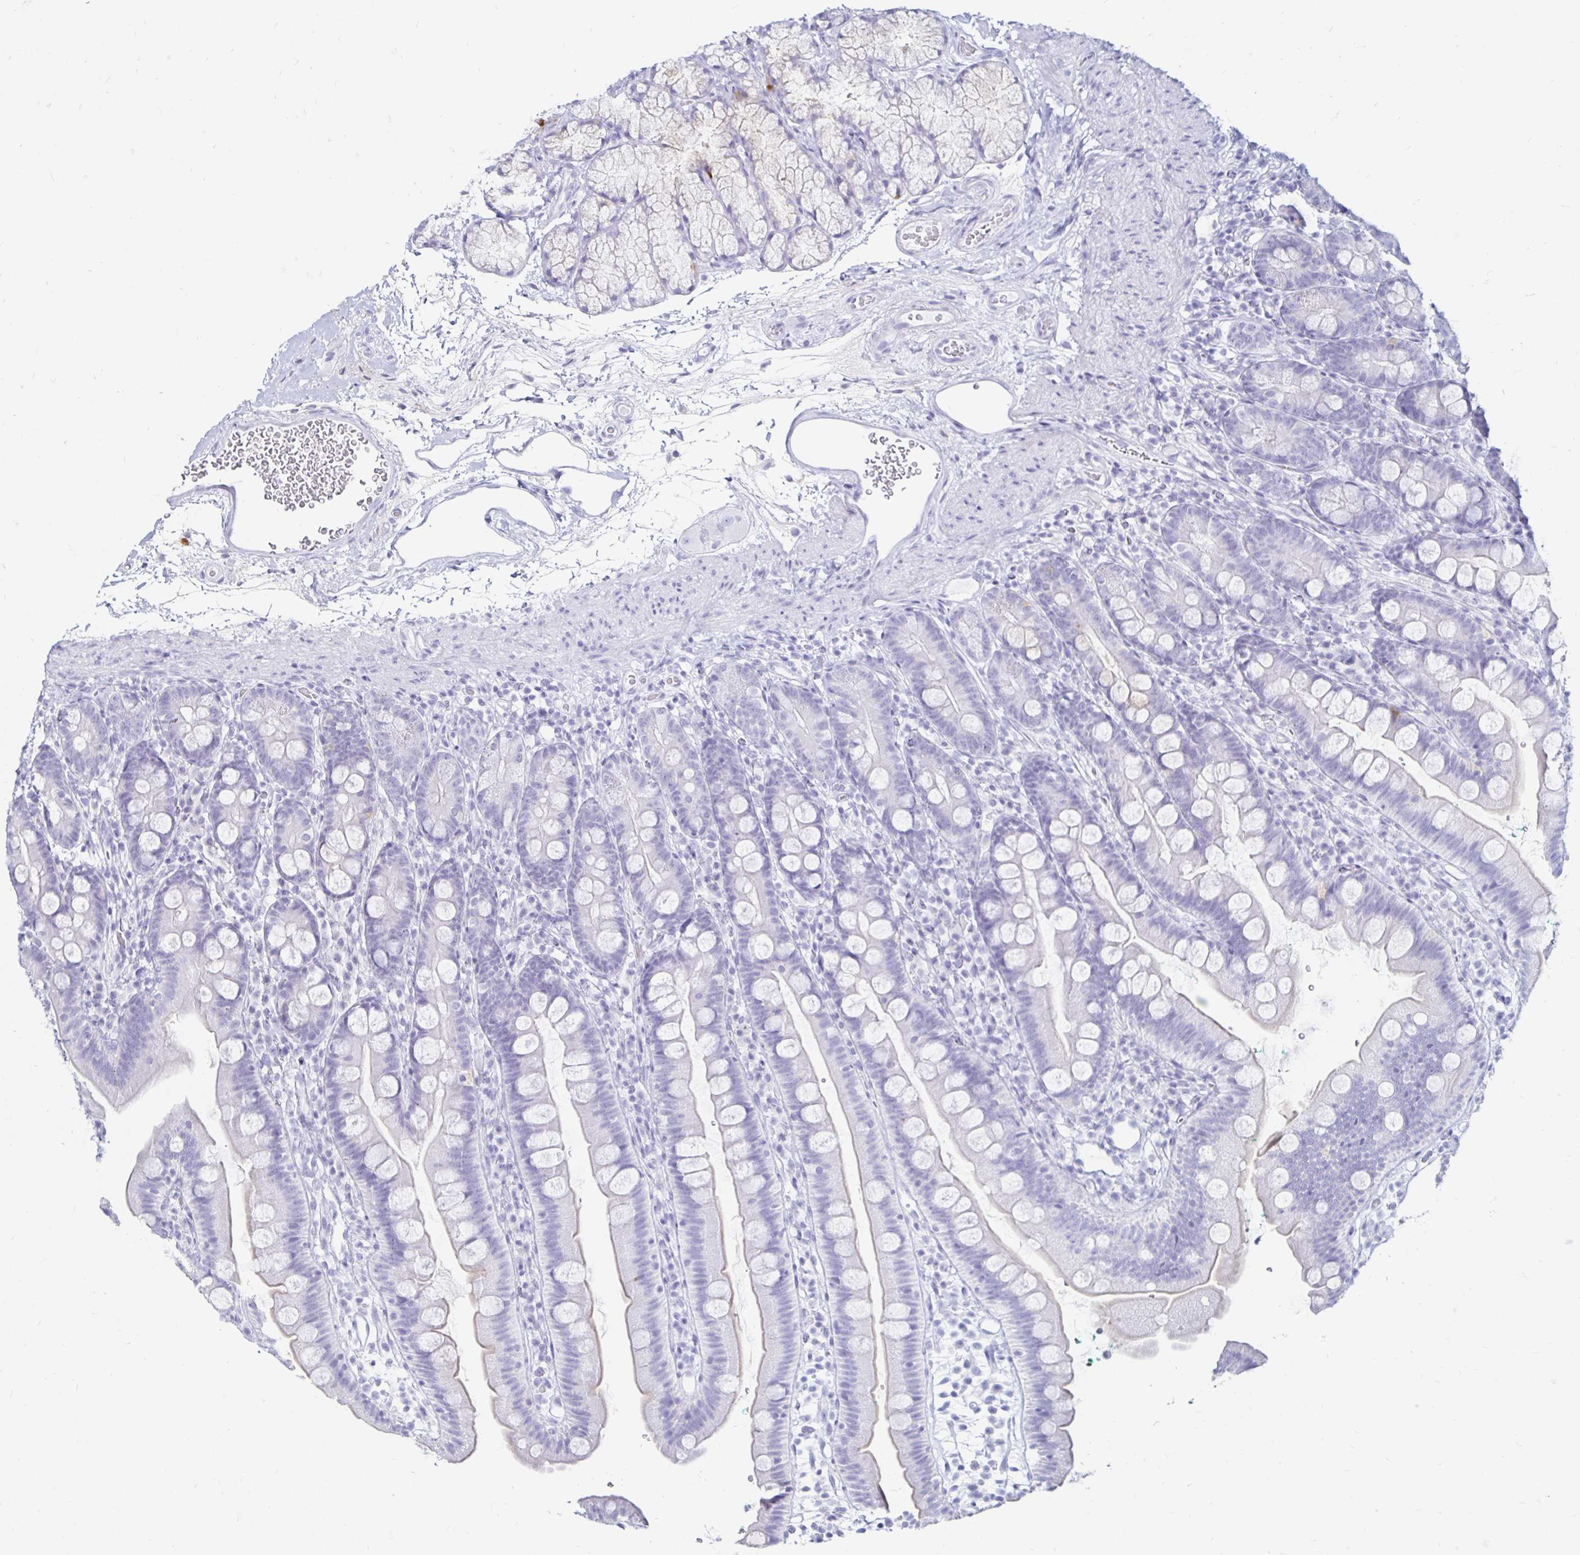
{"staining": {"intensity": "negative", "quantity": "none", "location": "none"}, "tissue": "duodenum", "cell_type": "Glandular cells", "image_type": "normal", "snomed": [{"axis": "morphology", "description": "Normal tissue, NOS"}, {"axis": "topography", "description": "Duodenum"}], "caption": "IHC of benign duodenum exhibits no staining in glandular cells.", "gene": "TIMP1", "patient": {"sex": "female", "age": 67}}